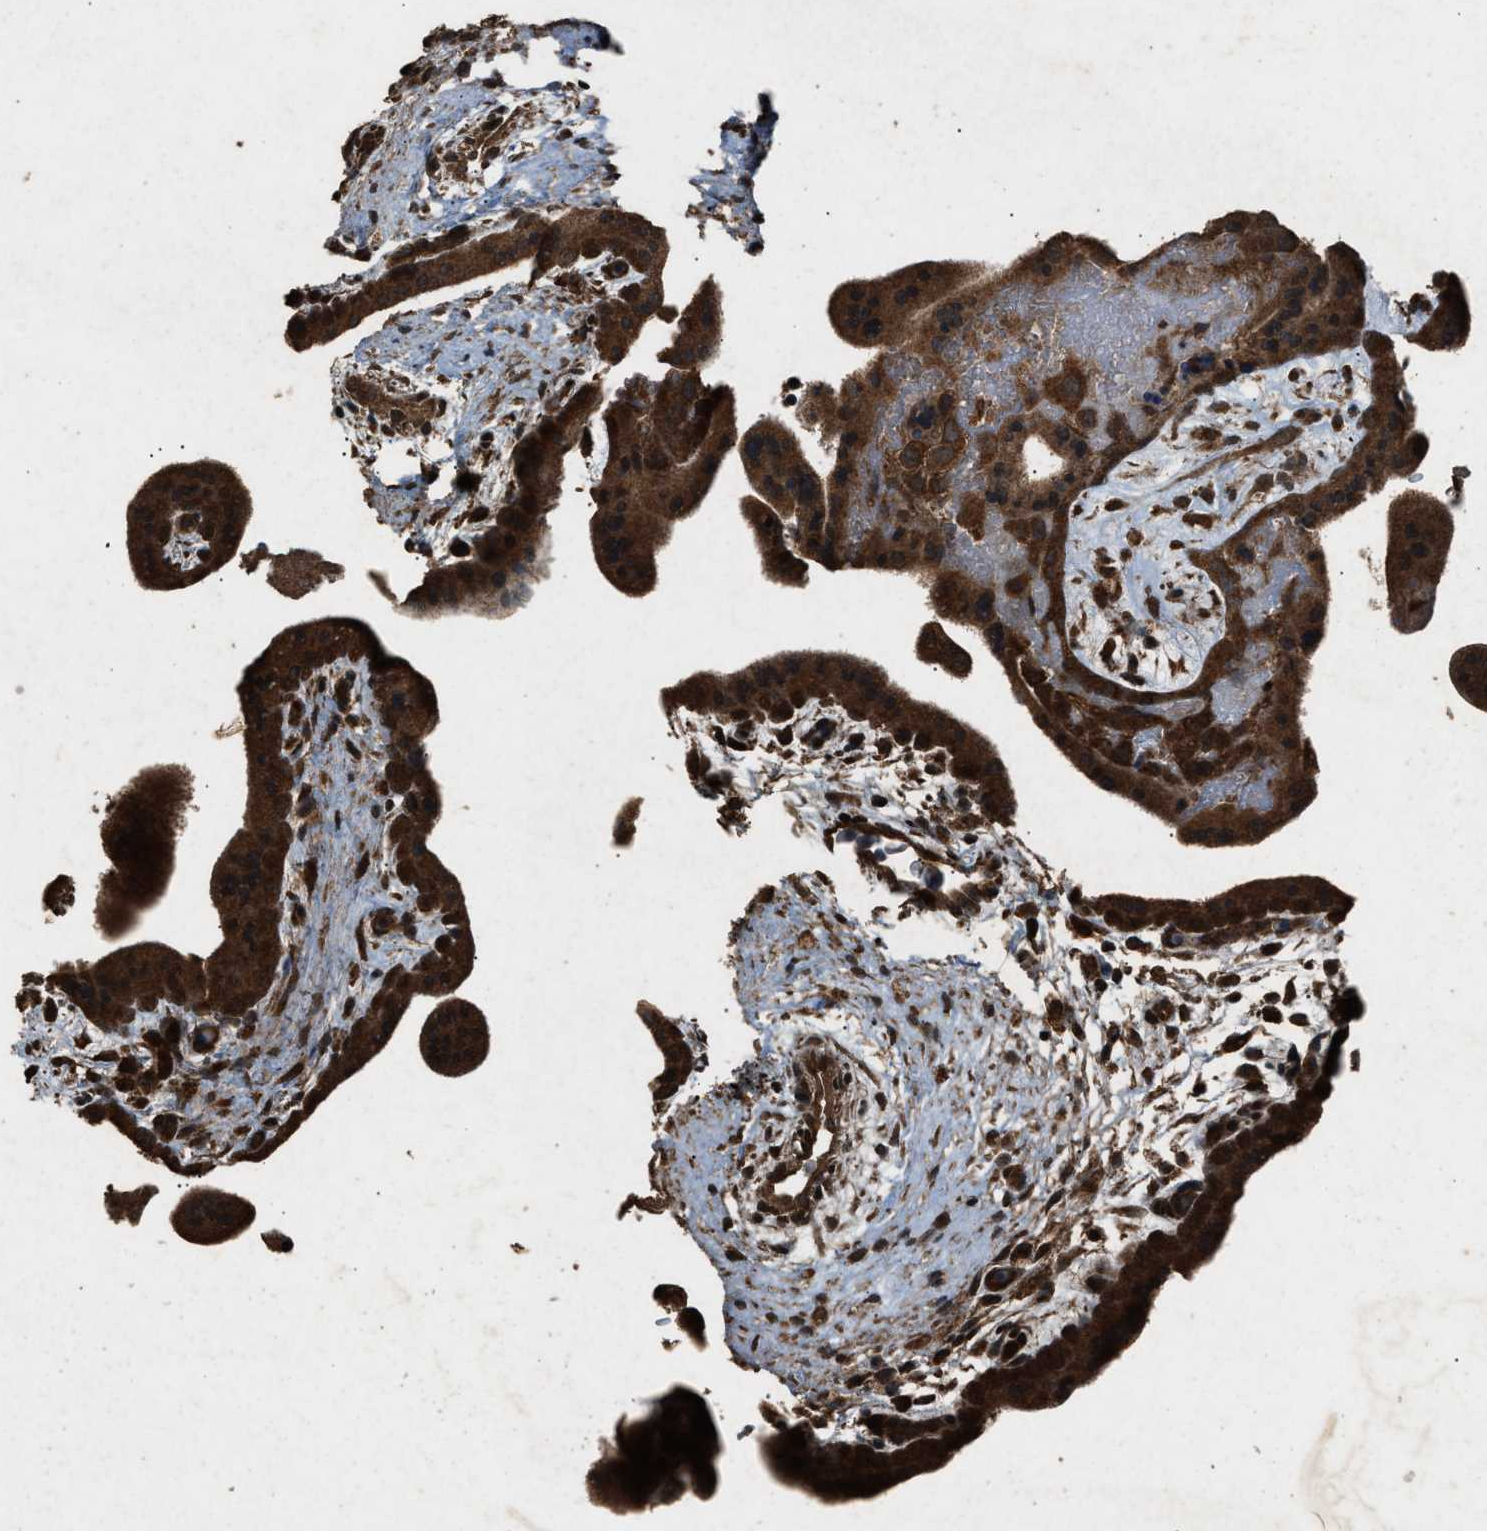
{"staining": {"intensity": "strong", "quantity": ">75%", "location": "cytoplasmic/membranous"}, "tissue": "placenta", "cell_type": "Trophoblastic cells", "image_type": "normal", "snomed": [{"axis": "morphology", "description": "Normal tissue, NOS"}, {"axis": "topography", "description": "Placenta"}], "caption": "Trophoblastic cells demonstrate strong cytoplasmic/membranous staining in approximately >75% of cells in benign placenta.", "gene": "OAS1", "patient": {"sex": "female", "age": 35}}